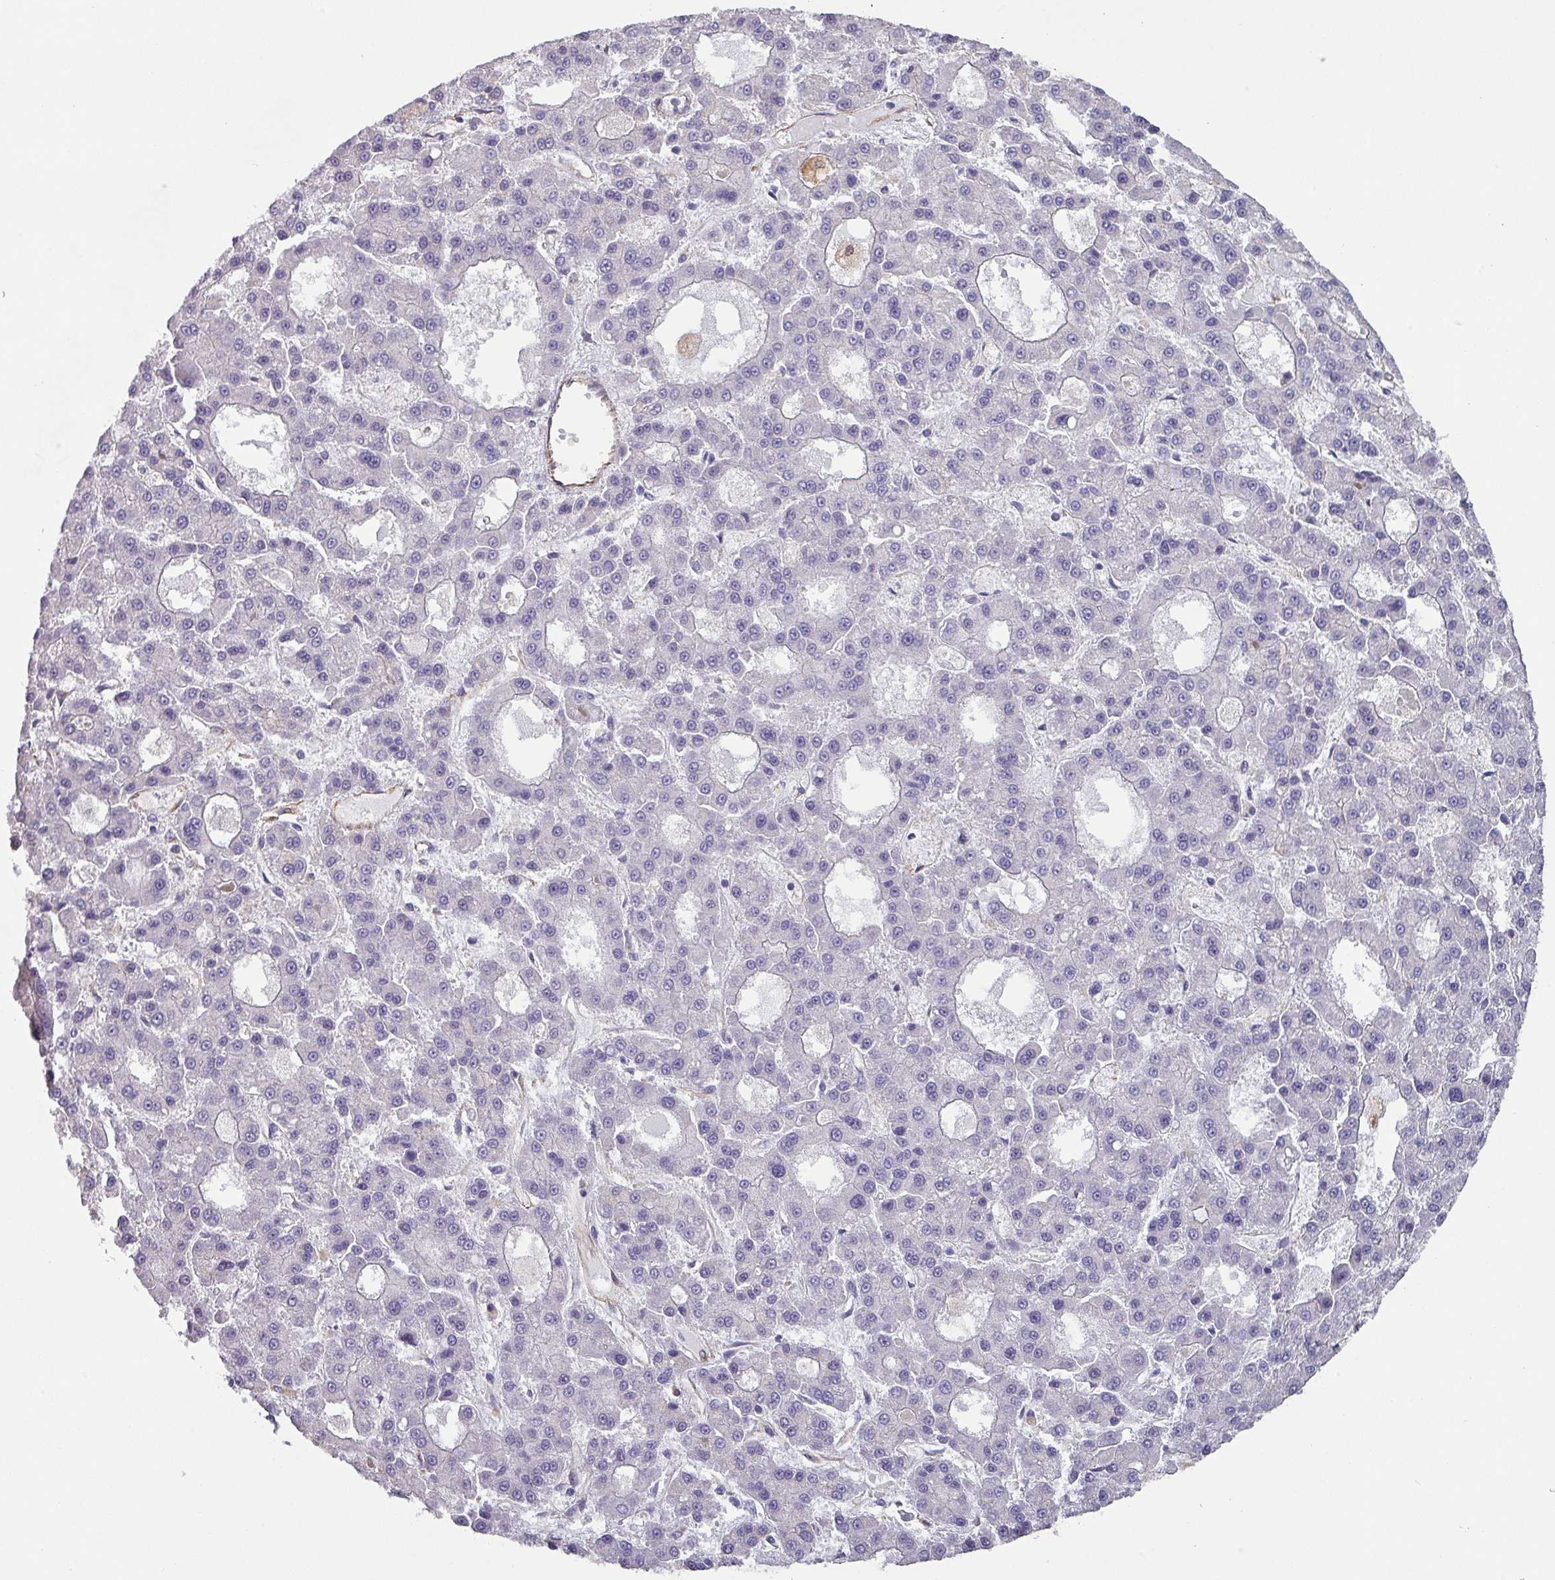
{"staining": {"intensity": "negative", "quantity": "none", "location": "none"}, "tissue": "liver cancer", "cell_type": "Tumor cells", "image_type": "cancer", "snomed": [{"axis": "morphology", "description": "Carcinoma, Hepatocellular, NOS"}, {"axis": "topography", "description": "Liver"}], "caption": "IHC image of human liver cancer stained for a protein (brown), which demonstrates no expression in tumor cells.", "gene": "ZNF280C", "patient": {"sex": "male", "age": 70}}